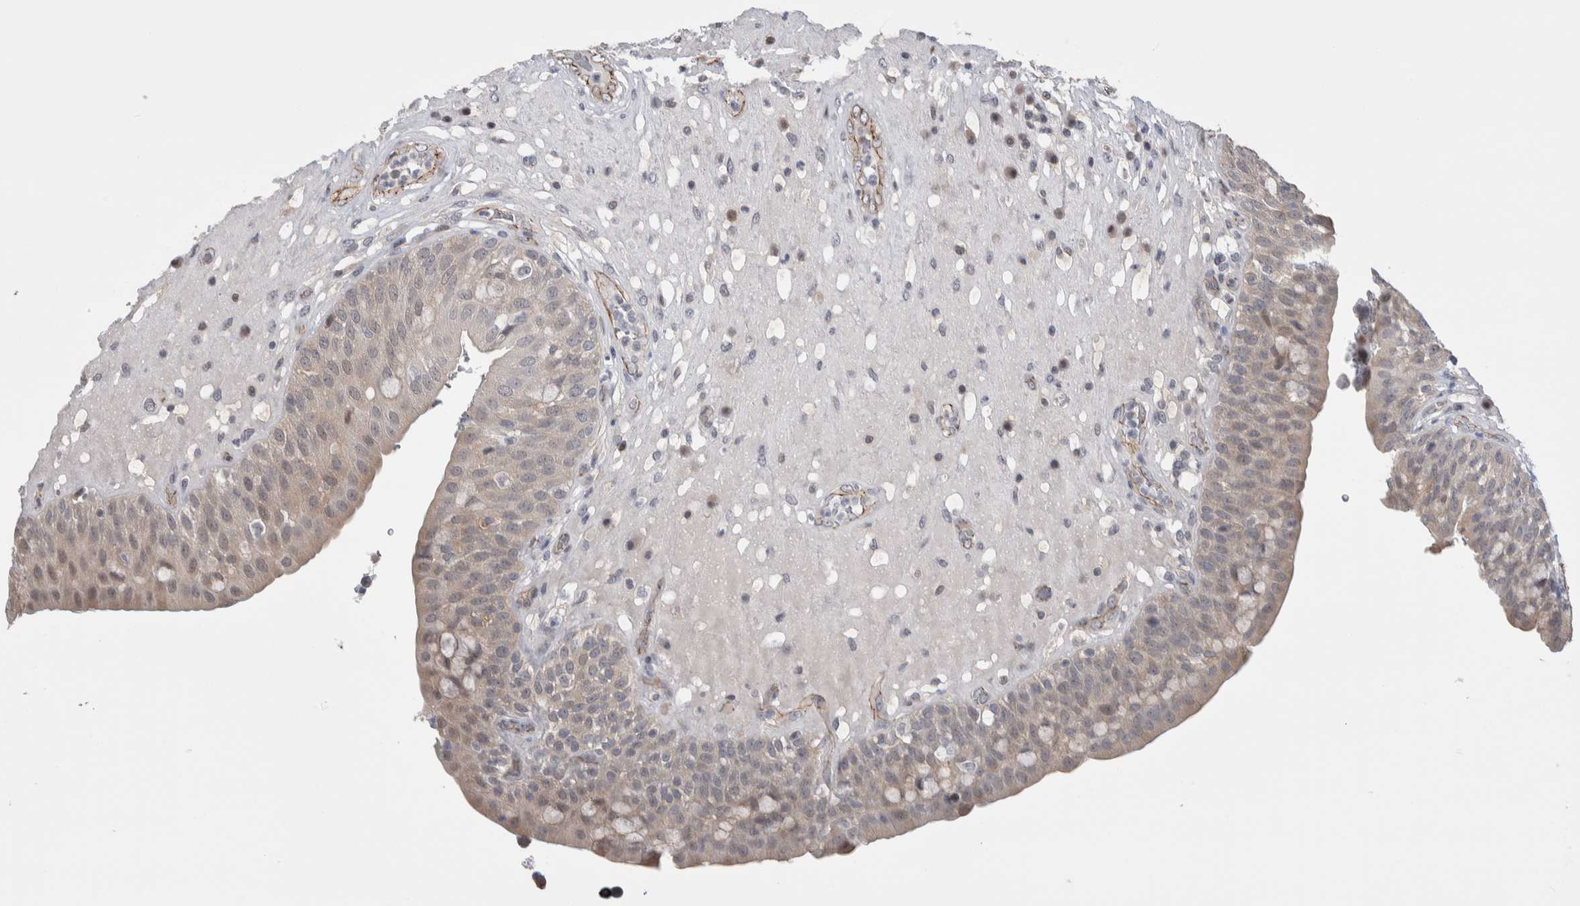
{"staining": {"intensity": "moderate", "quantity": "25%-75%", "location": "cytoplasmic/membranous"}, "tissue": "urinary bladder", "cell_type": "Urothelial cells", "image_type": "normal", "snomed": [{"axis": "morphology", "description": "Normal tissue, NOS"}, {"axis": "topography", "description": "Urinary bladder"}], "caption": "Moderate cytoplasmic/membranous positivity for a protein is appreciated in approximately 25%-75% of urothelial cells of benign urinary bladder using immunohistochemistry.", "gene": "ZBTB49", "patient": {"sex": "female", "age": 62}}